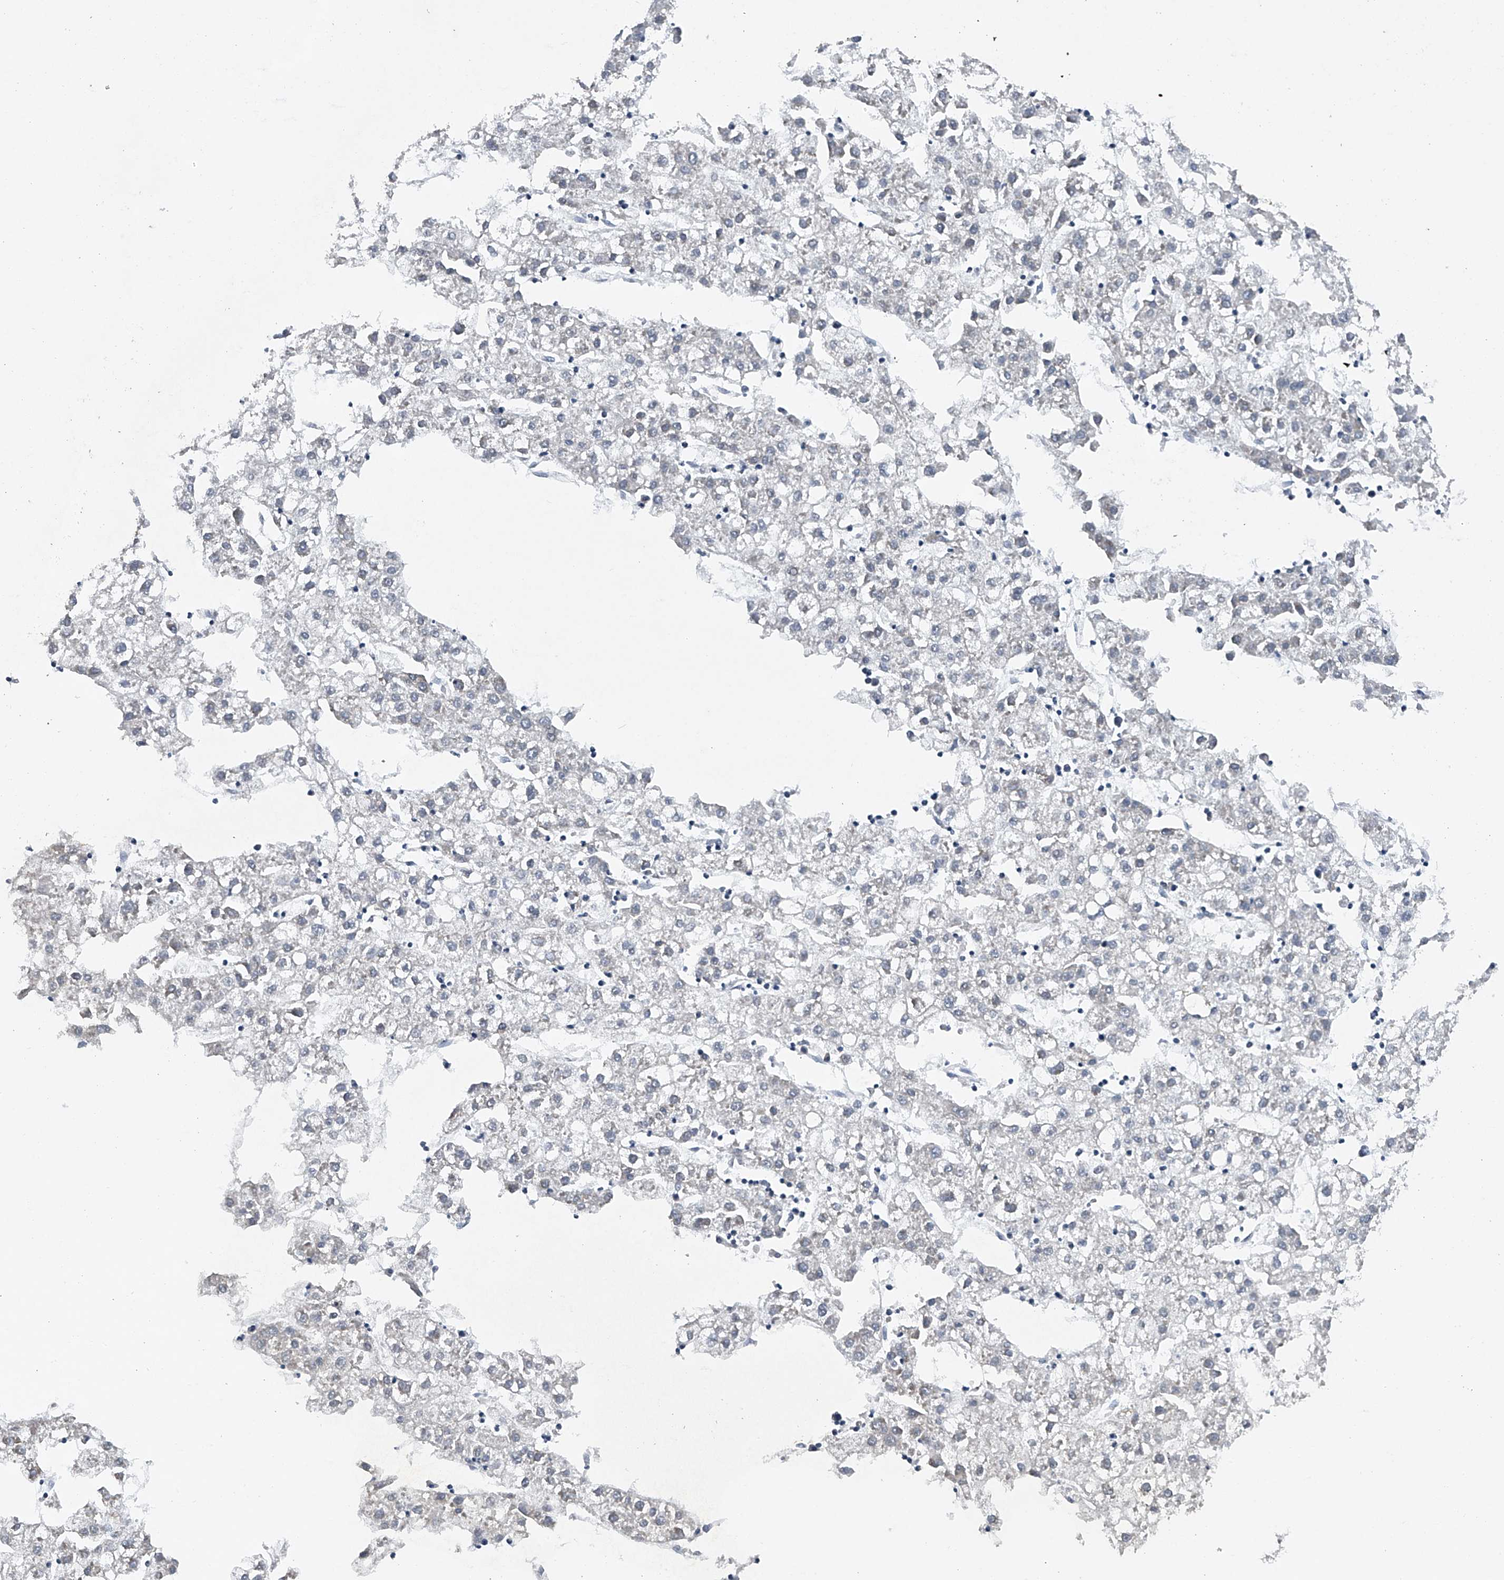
{"staining": {"intensity": "negative", "quantity": "none", "location": "none"}, "tissue": "liver cancer", "cell_type": "Tumor cells", "image_type": "cancer", "snomed": [{"axis": "morphology", "description": "Carcinoma, Hepatocellular, NOS"}, {"axis": "topography", "description": "Liver"}], "caption": "This is a histopathology image of immunohistochemistry (IHC) staining of liver cancer, which shows no positivity in tumor cells. (Brightfield microscopy of DAB immunohistochemistry at high magnification).", "gene": "RNF5", "patient": {"sex": "male", "age": 72}}